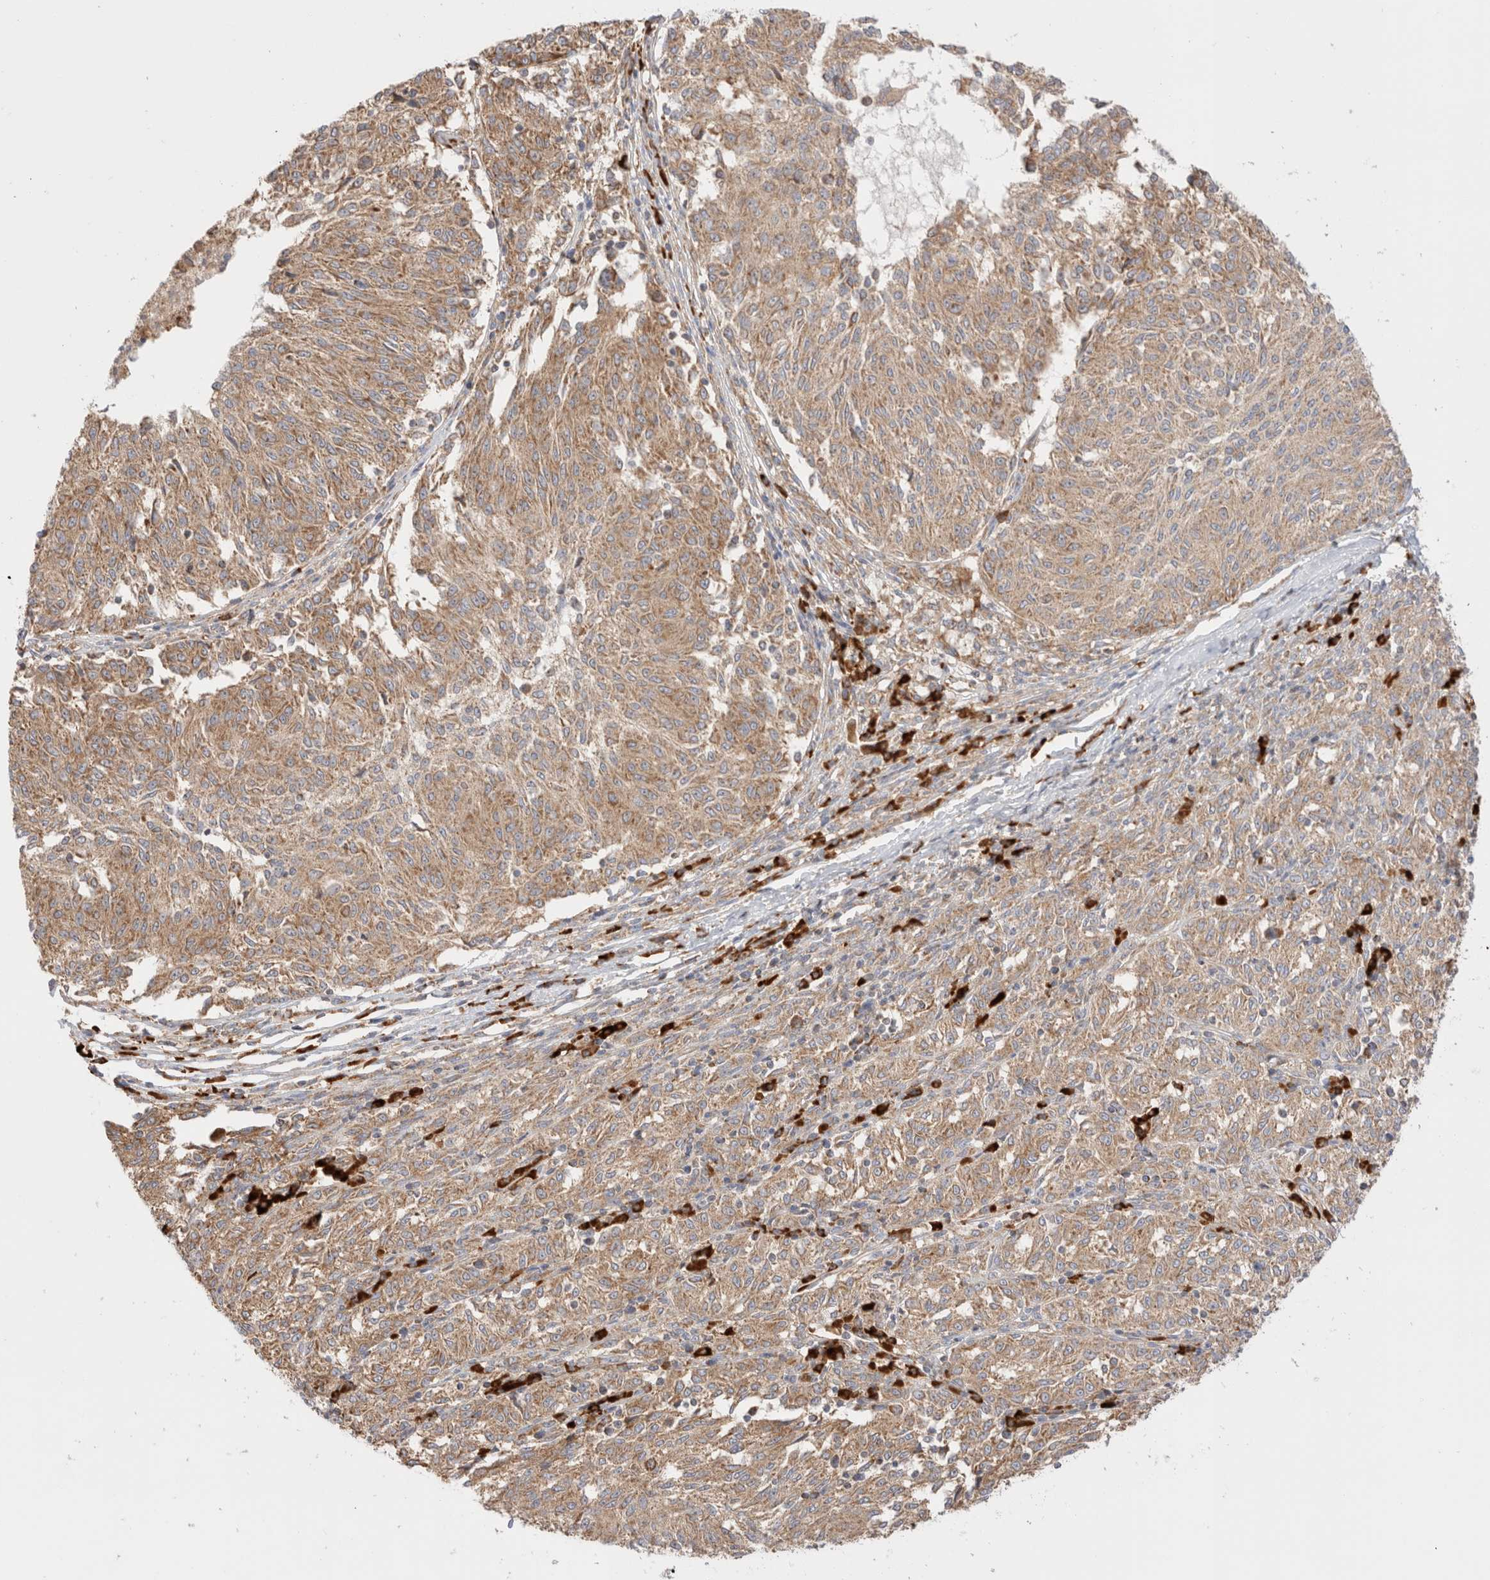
{"staining": {"intensity": "moderate", "quantity": ">75%", "location": "cytoplasmic/membranous"}, "tissue": "melanoma", "cell_type": "Tumor cells", "image_type": "cancer", "snomed": [{"axis": "morphology", "description": "Malignant melanoma, NOS"}, {"axis": "topography", "description": "Skin"}], "caption": "Immunohistochemistry (IHC) histopathology image of neoplastic tissue: human malignant melanoma stained using immunohistochemistry (IHC) reveals medium levels of moderate protein expression localized specifically in the cytoplasmic/membranous of tumor cells, appearing as a cytoplasmic/membranous brown color.", "gene": "UTS2B", "patient": {"sex": "female", "age": 72}}